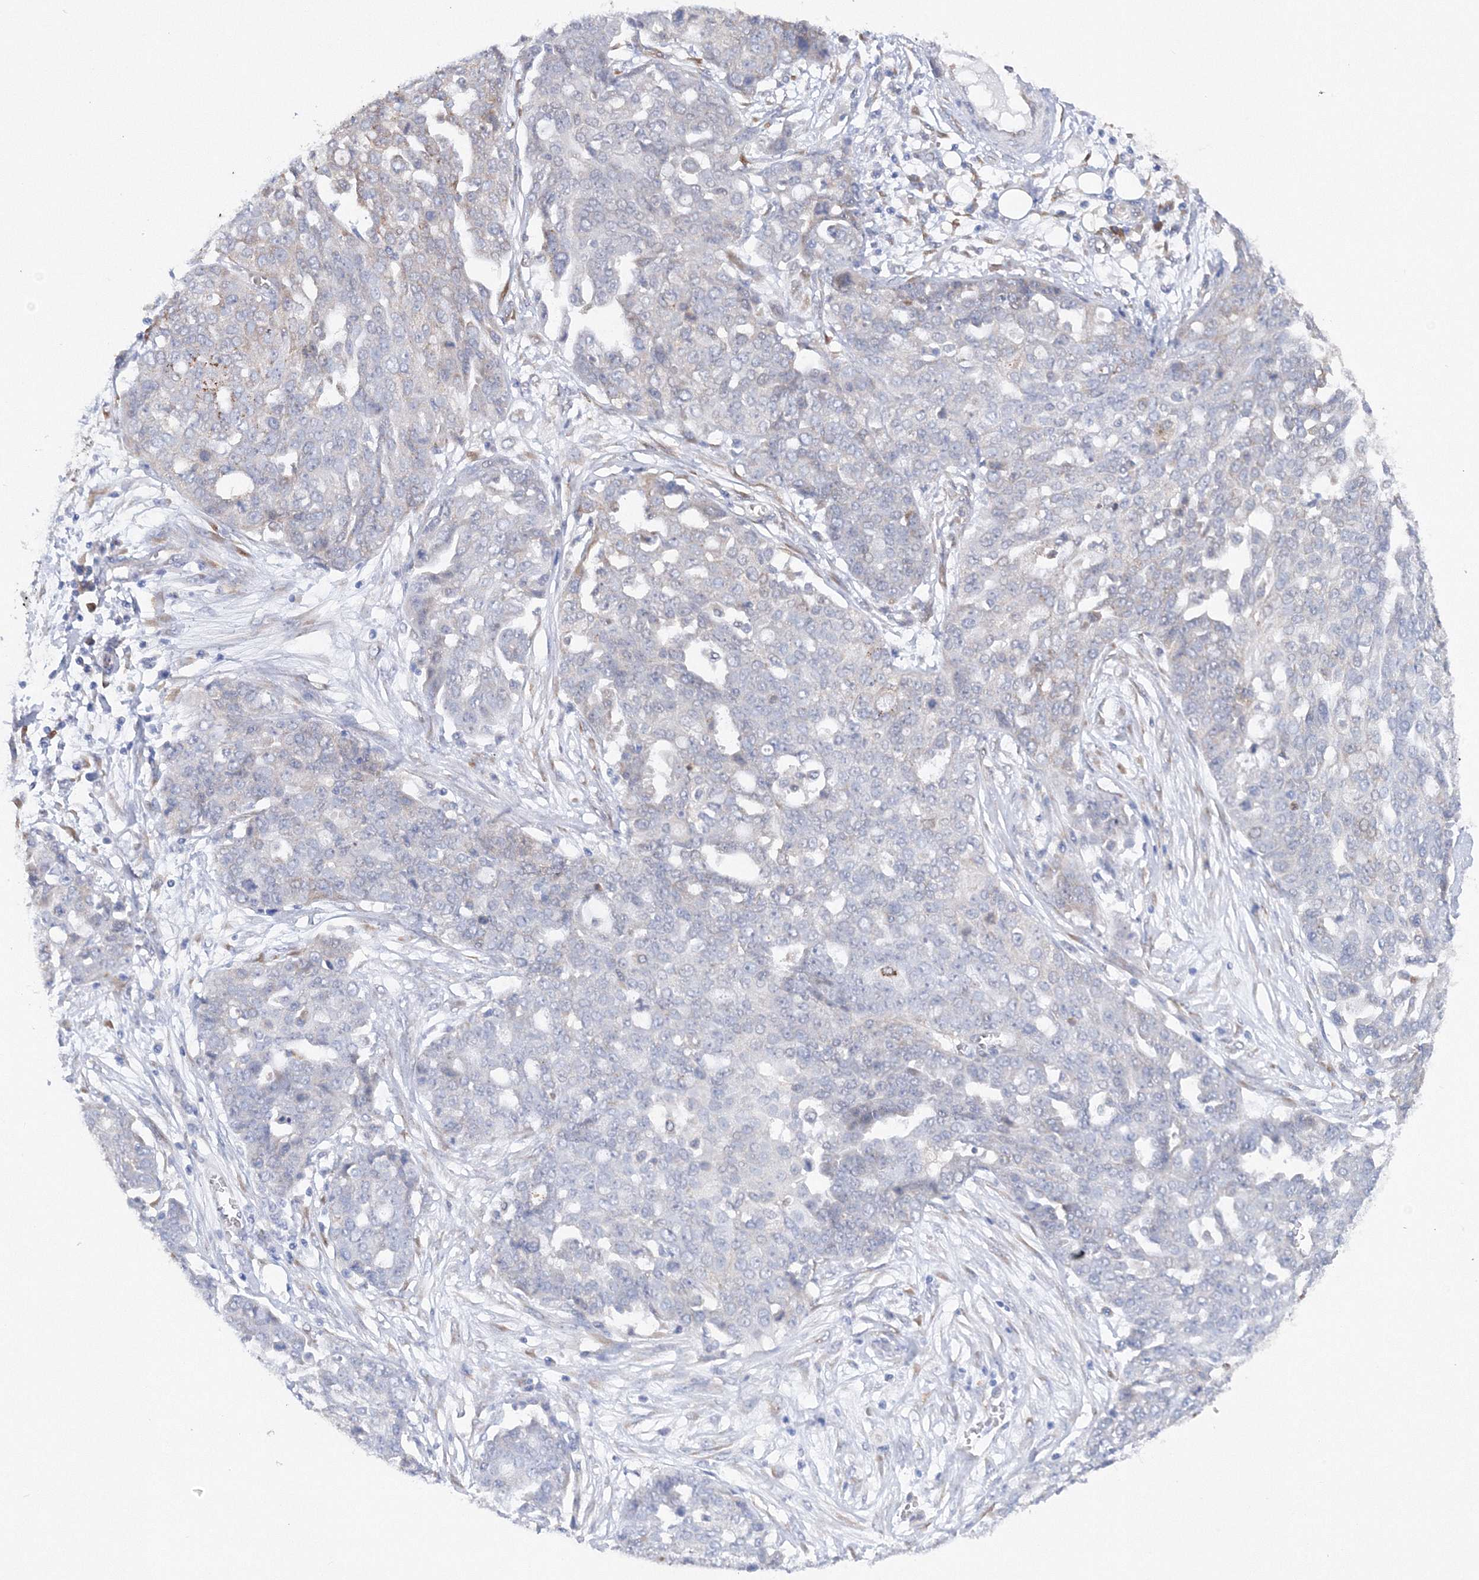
{"staining": {"intensity": "negative", "quantity": "none", "location": "none"}, "tissue": "ovarian cancer", "cell_type": "Tumor cells", "image_type": "cancer", "snomed": [{"axis": "morphology", "description": "Cystadenocarcinoma, serous, NOS"}, {"axis": "topography", "description": "Soft tissue"}, {"axis": "topography", "description": "Ovary"}], "caption": "There is no significant positivity in tumor cells of ovarian cancer (serous cystadenocarcinoma).", "gene": "DIS3L2", "patient": {"sex": "female", "age": 57}}